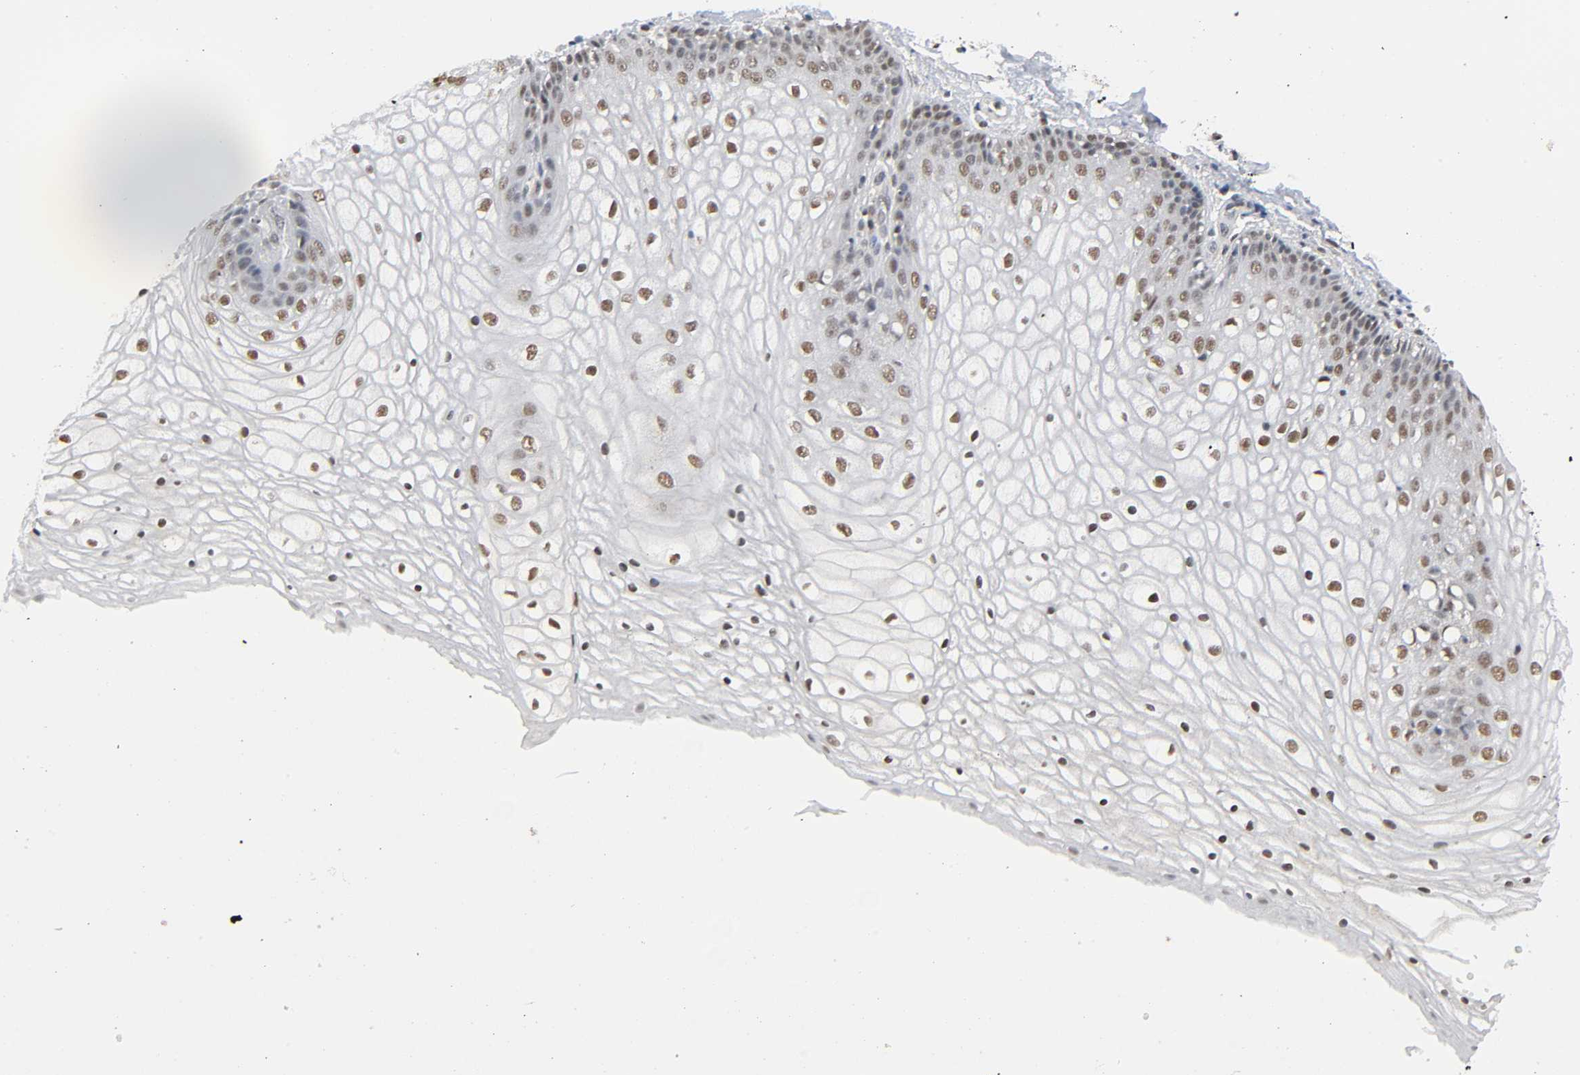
{"staining": {"intensity": "weak", "quantity": ">75%", "location": "nuclear"}, "tissue": "vagina", "cell_type": "Squamous epithelial cells", "image_type": "normal", "snomed": [{"axis": "morphology", "description": "Normal tissue, NOS"}, {"axis": "topography", "description": "Vagina"}], "caption": "Unremarkable vagina was stained to show a protein in brown. There is low levels of weak nuclear positivity in about >75% of squamous epithelial cells. The staining was performed using DAB, with brown indicating positive protein expression. Nuclei are stained blue with hematoxylin.", "gene": "KAT2B", "patient": {"sex": "female", "age": 34}}